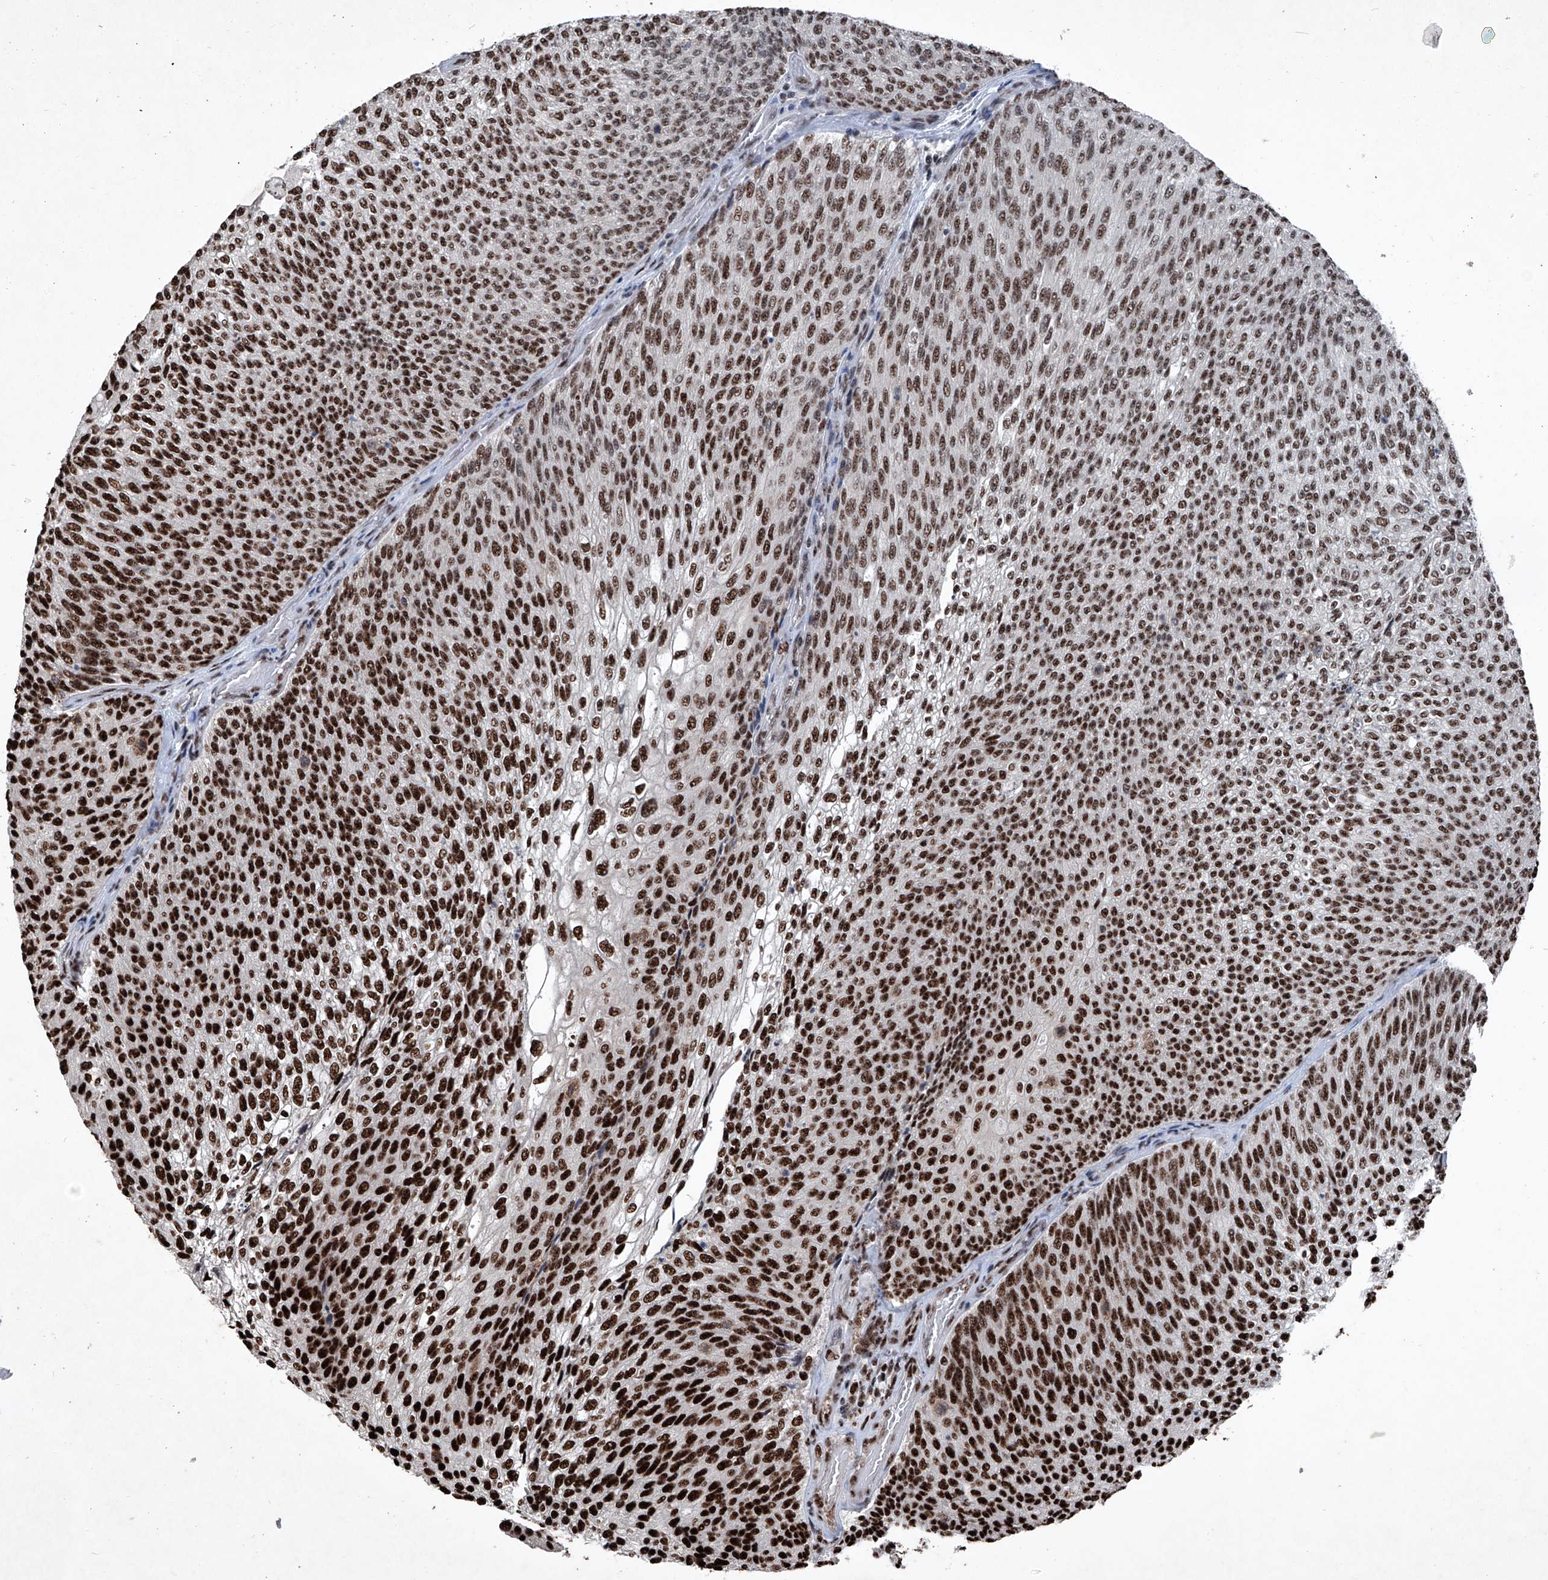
{"staining": {"intensity": "strong", "quantity": ">75%", "location": "nuclear"}, "tissue": "urothelial cancer", "cell_type": "Tumor cells", "image_type": "cancer", "snomed": [{"axis": "morphology", "description": "Urothelial carcinoma, Low grade"}, {"axis": "topography", "description": "Urinary bladder"}], "caption": "Urothelial carcinoma (low-grade) tissue reveals strong nuclear positivity in about >75% of tumor cells, visualized by immunohistochemistry. (DAB (3,3'-diaminobenzidine) IHC with brightfield microscopy, high magnification).", "gene": "DDX39B", "patient": {"sex": "female", "age": 79}}